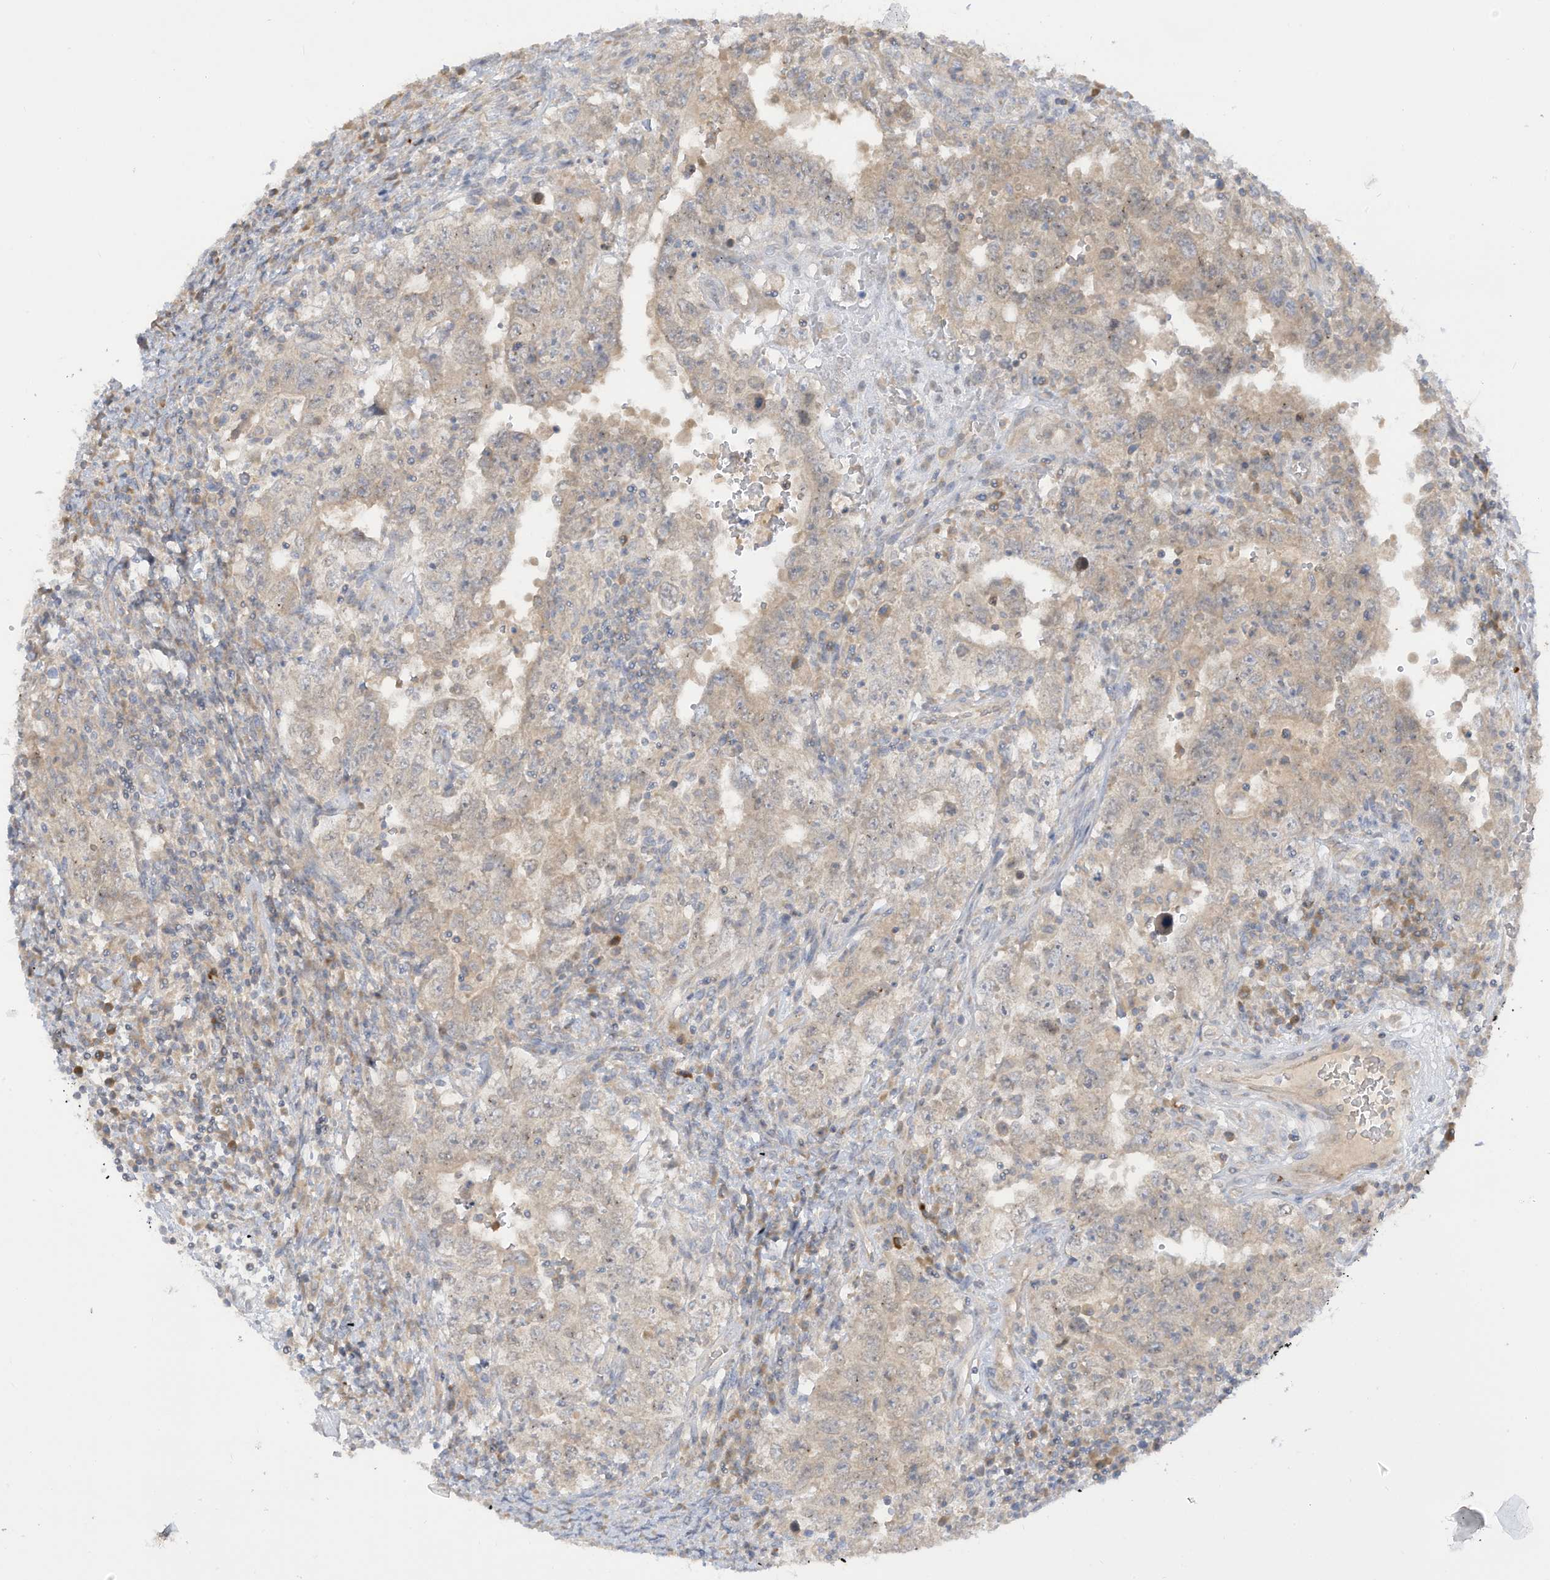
{"staining": {"intensity": "weak", "quantity": "<25%", "location": "cytoplasmic/membranous"}, "tissue": "testis cancer", "cell_type": "Tumor cells", "image_type": "cancer", "snomed": [{"axis": "morphology", "description": "Carcinoma, Embryonal, NOS"}, {"axis": "topography", "description": "Testis"}], "caption": "An IHC micrograph of embryonal carcinoma (testis) is shown. There is no staining in tumor cells of embryonal carcinoma (testis). (DAB (3,3'-diaminobenzidine) immunohistochemistry, high magnification).", "gene": "LRRN2", "patient": {"sex": "male", "age": 26}}